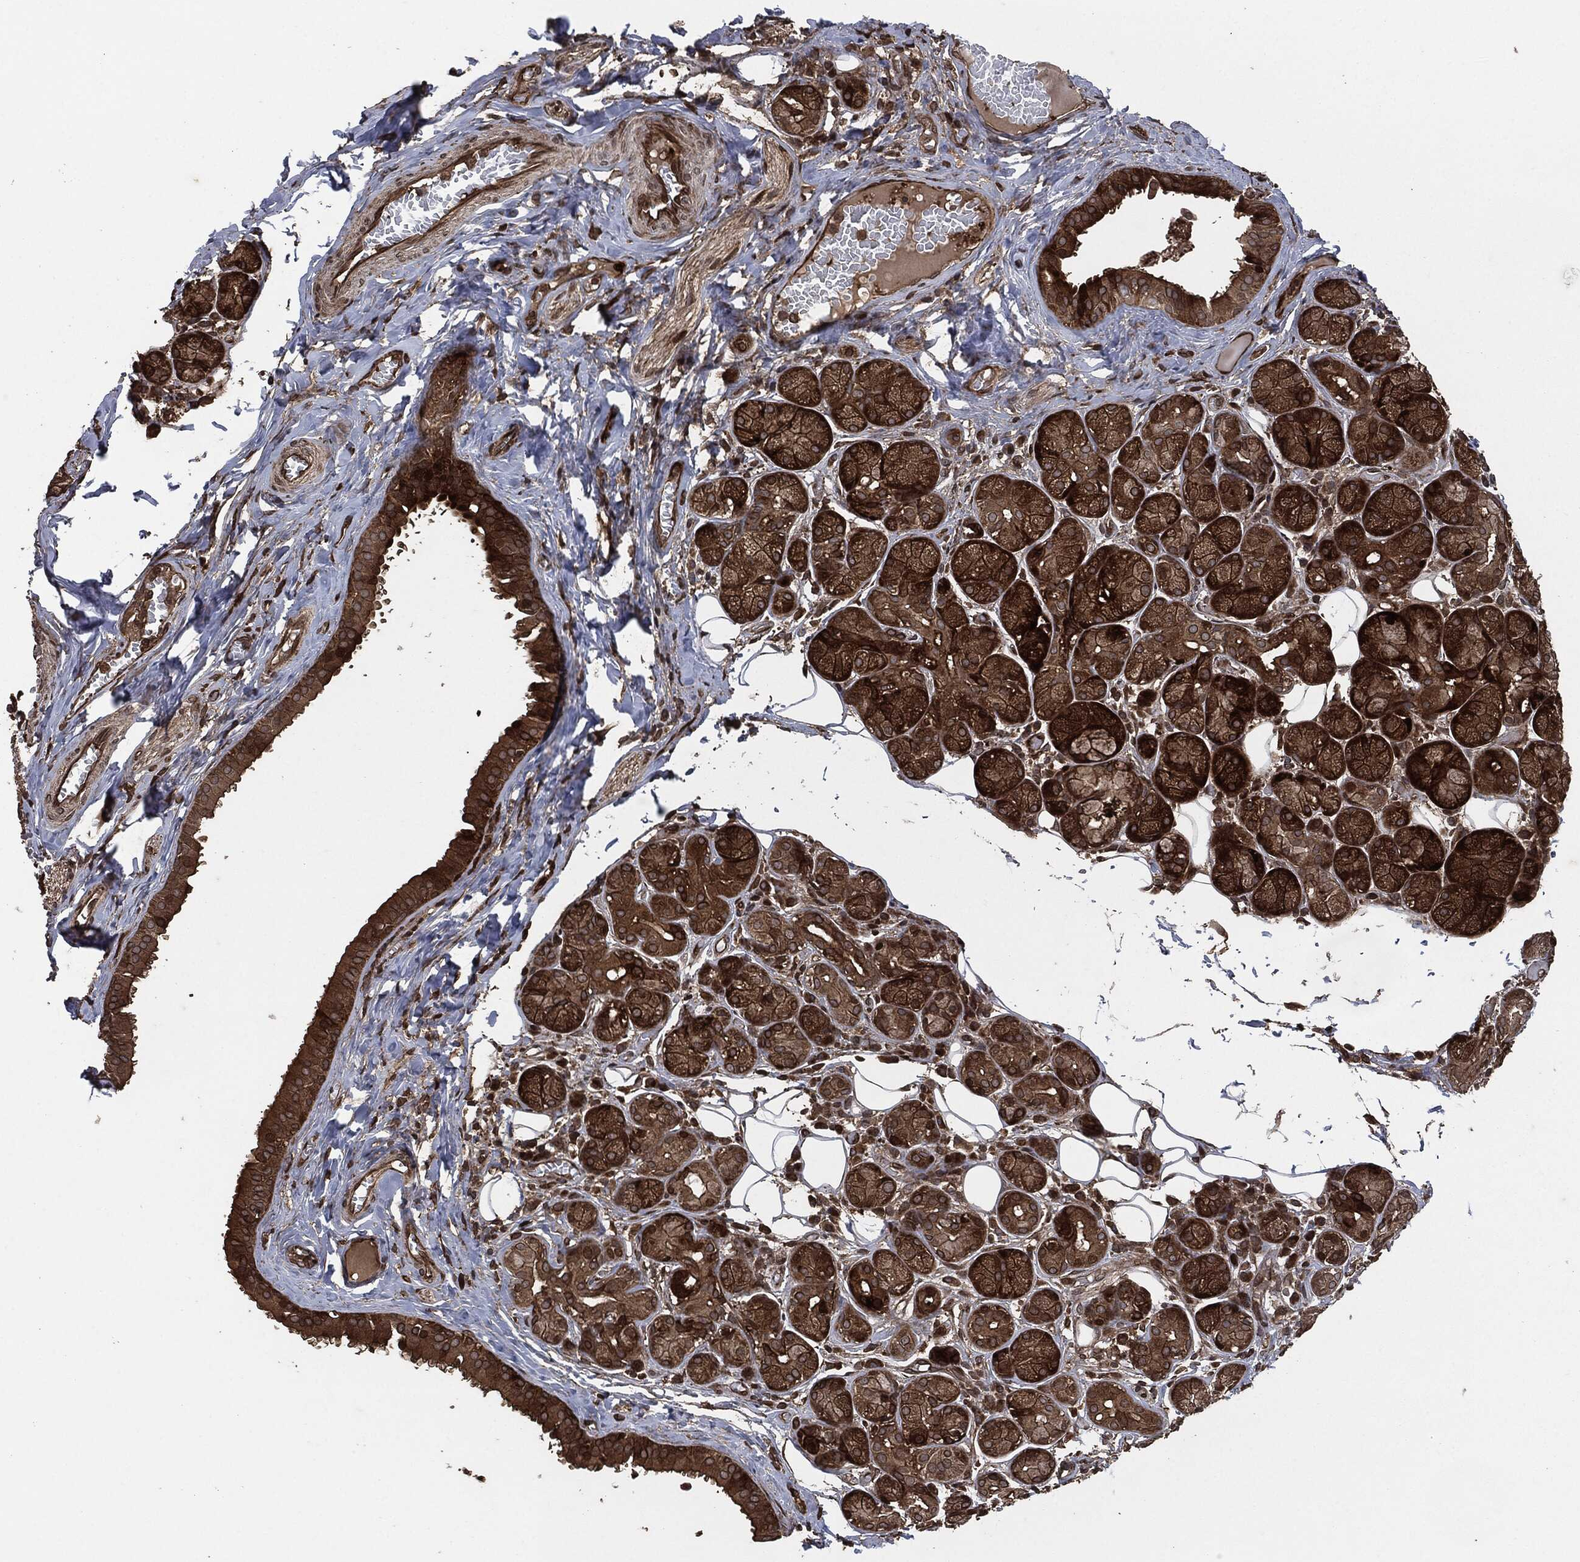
{"staining": {"intensity": "strong", "quantity": ">75%", "location": "cytoplasmic/membranous"}, "tissue": "salivary gland", "cell_type": "Glandular cells", "image_type": "normal", "snomed": [{"axis": "morphology", "description": "Normal tissue, NOS"}, {"axis": "topography", "description": "Salivary gland"}], "caption": "Protein expression analysis of unremarkable salivary gland displays strong cytoplasmic/membranous positivity in about >75% of glandular cells. (DAB (3,3'-diaminobenzidine) = brown stain, brightfield microscopy at high magnification).", "gene": "IFIT1", "patient": {"sex": "male", "age": 71}}